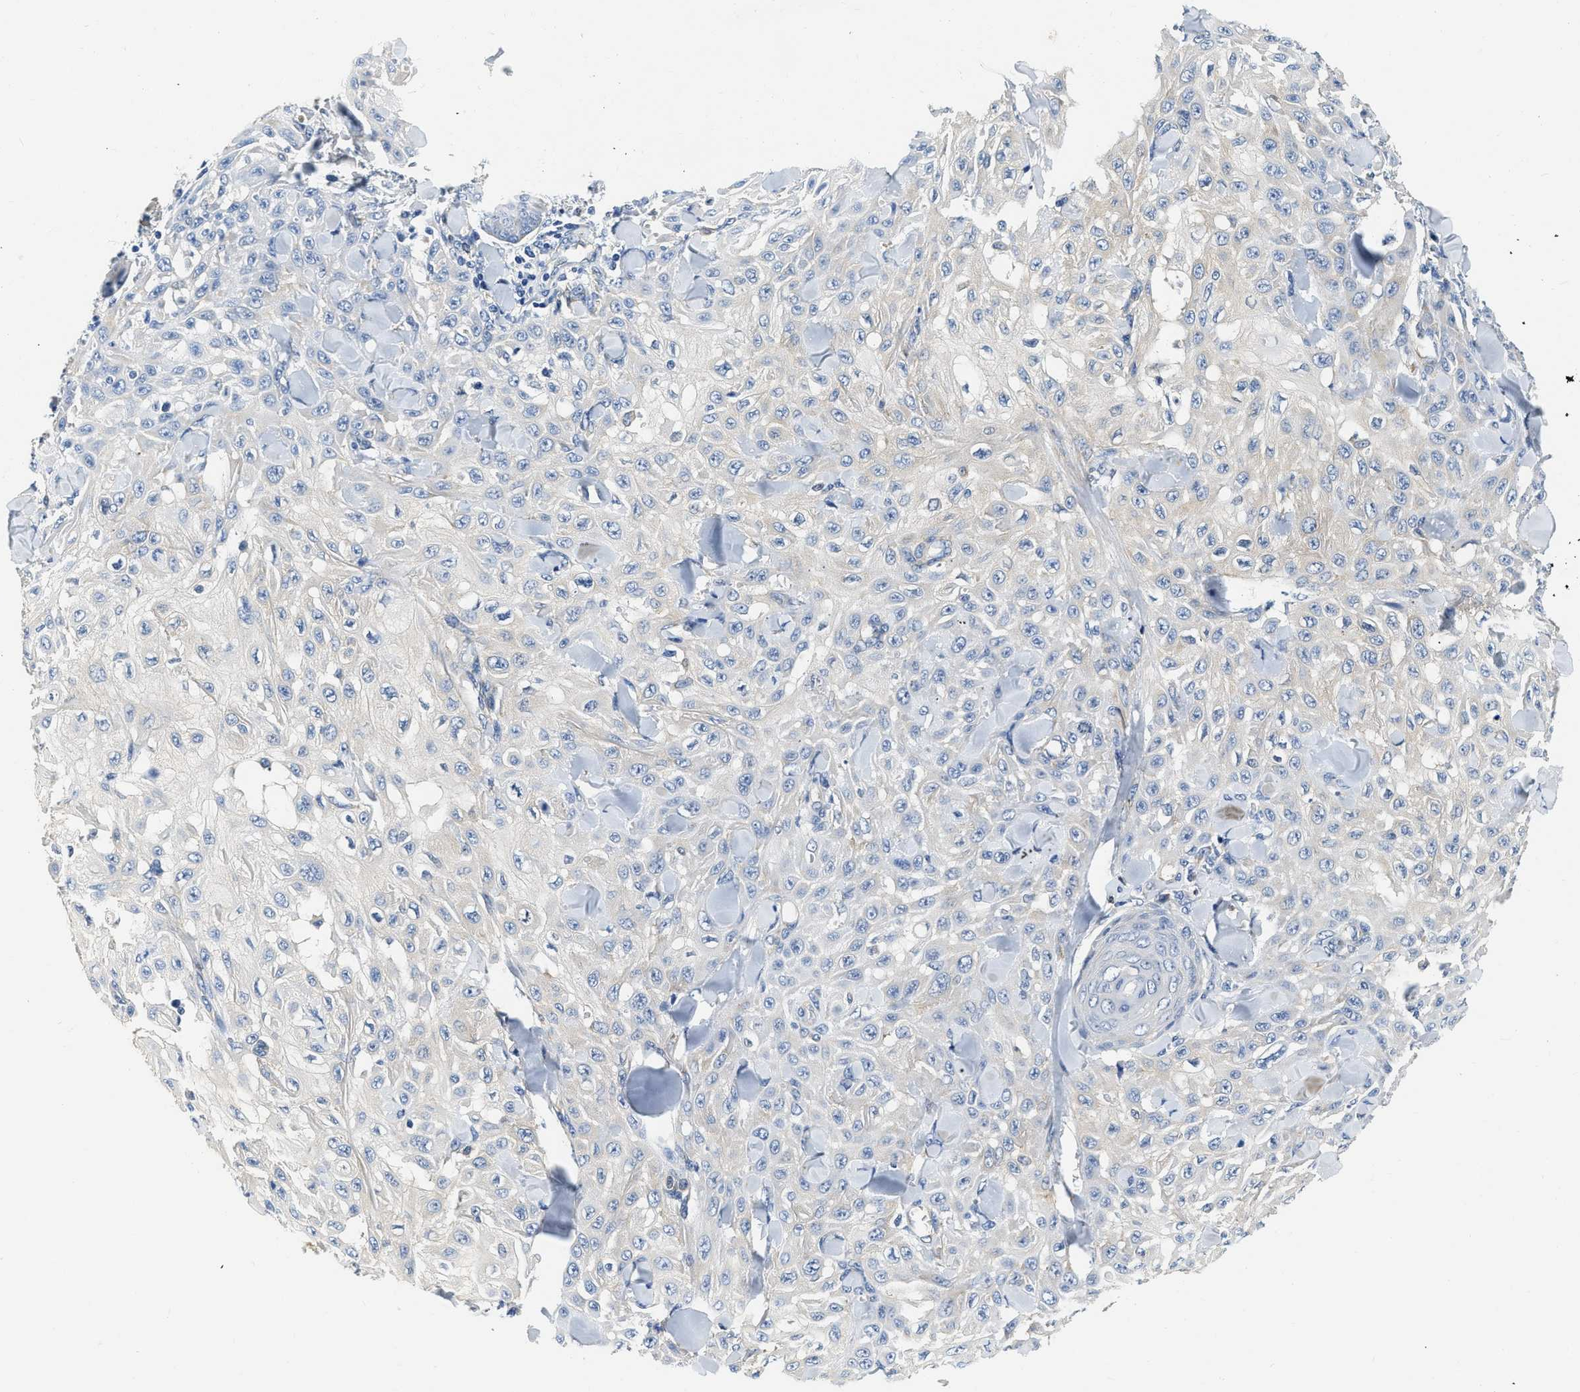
{"staining": {"intensity": "weak", "quantity": "<25%", "location": "cytoplasmic/membranous"}, "tissue": "skin cancer", "cell_type": "Tumor cells", "image_type": "cancer", "snomed": [{"axis": "morphology", "description": "Squamous cell carcinoma, NOS"}, {"axis": "topography", "description": "Skin"}], "caption": "Skin squamous cell carcinoma stained for a protein using IHC exhibits no positivity tumor cells.", "gene": "EIF2AK2", "patient": {"sex": "male", "age": 24}}